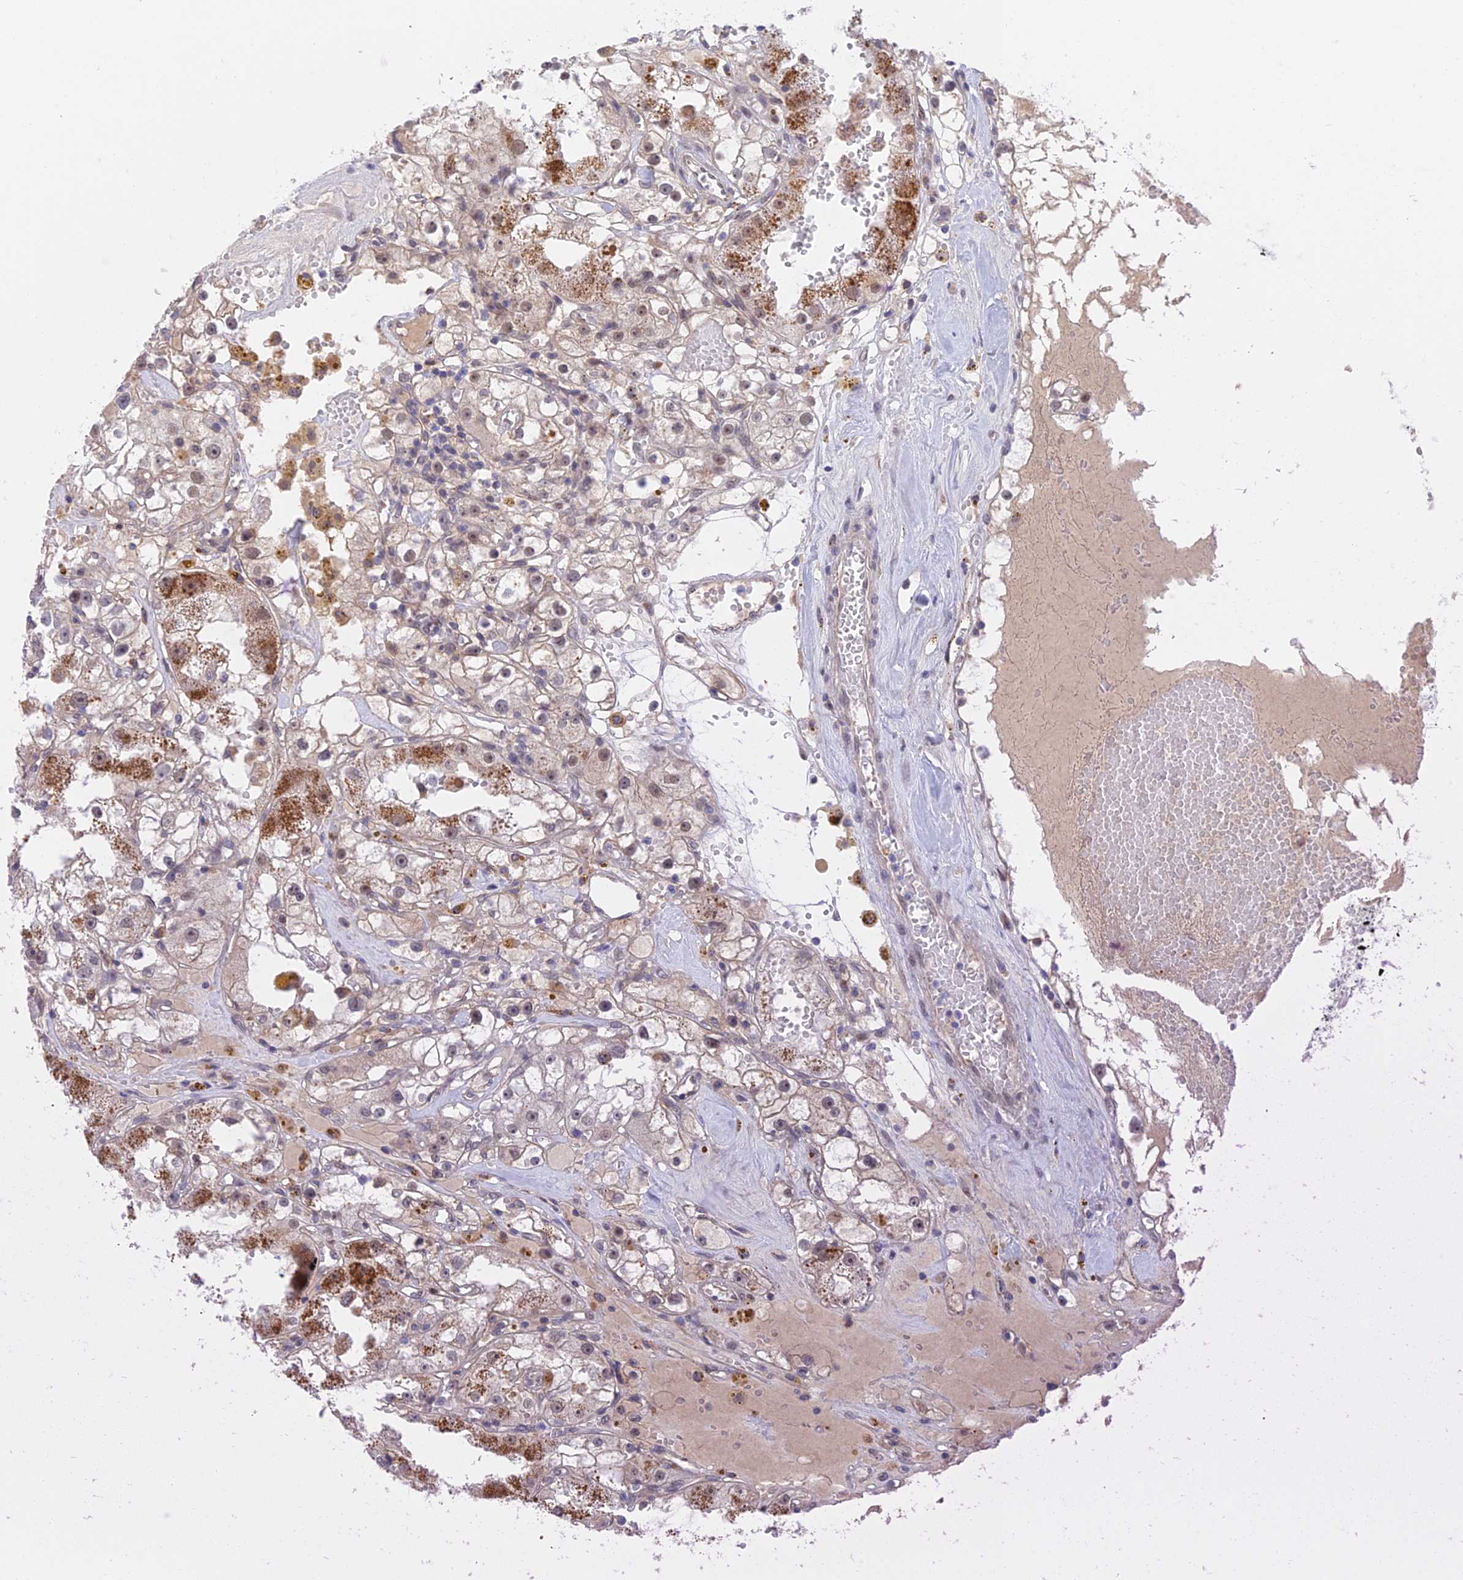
{"staining": {"intensity": "weak", "quantity": "25%-75%", "location": "cytoplasmic/membranous"}, "tissue": "renal cancer", "cell_type": "Tumor cells", "image_type": "cancer", "snomed": [{"axis": "morphology", "description": "Adenocarcinoma, NOS"}, {"axis": "topography", "description": "Kidney"}], "caption": "Renal cancer stained with immunohistochemistry shows weak cytoplasmic/membranous expression in about 25%-75% of tumor cells.", "gene": "ZUP1", "patient": {"sex": "male", "age": 56}}